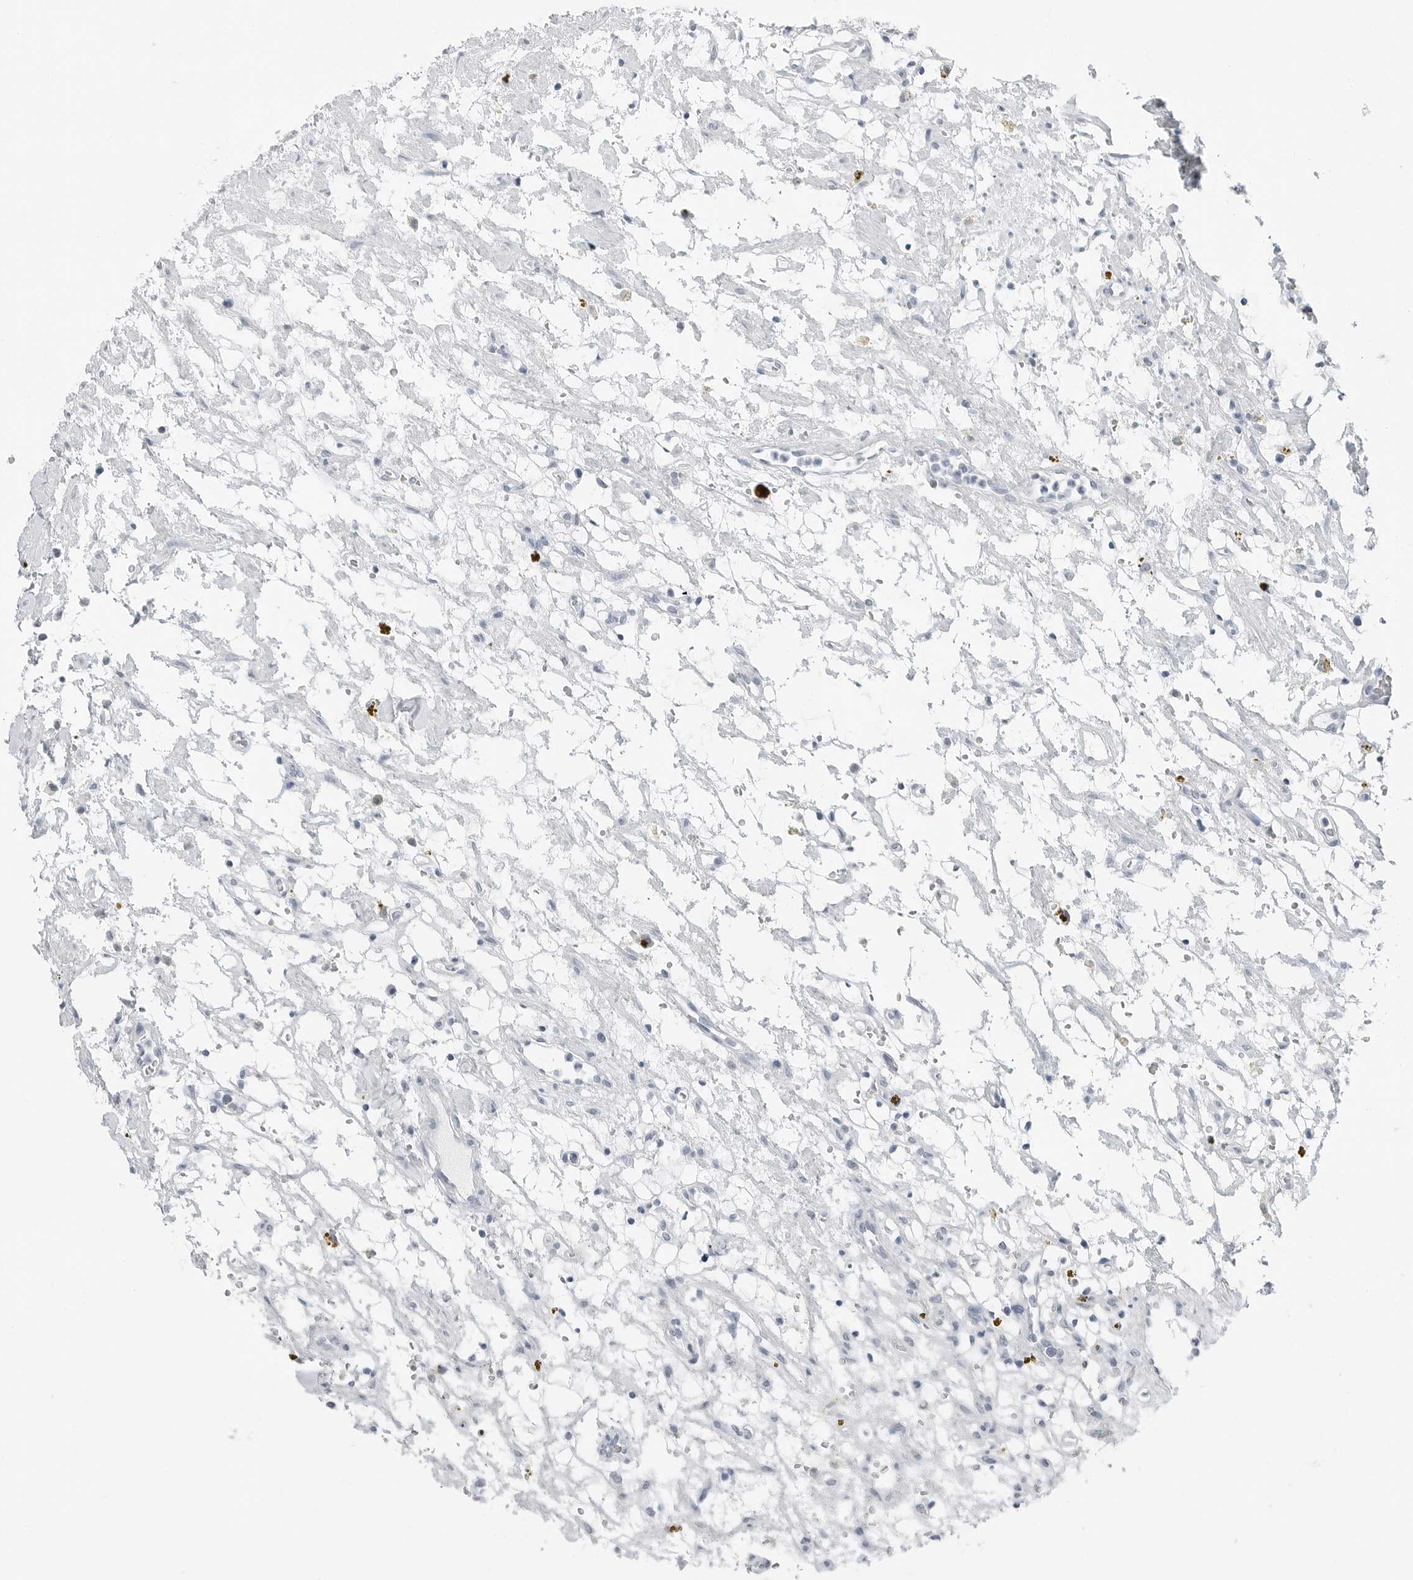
{"staining": {"intensity": "negative", "quantity": "none", "location": "none"}, "tissue": "renal cancer", "cell_type": "Tumor cells", "image_type": "cancer", "snomed": [{"axis": "morphology", "description": "Adenocarcinoma, NOS"}, {"axis": "topography", "description": "Kidney"}], "caption": "Adenocarcinoma (renal) stained for a protein using immunohistochemistry (IHC) reveals no staining tumor cells.", "gene": "XIRP1", "patient": {"sex": "female", "age": 69}}